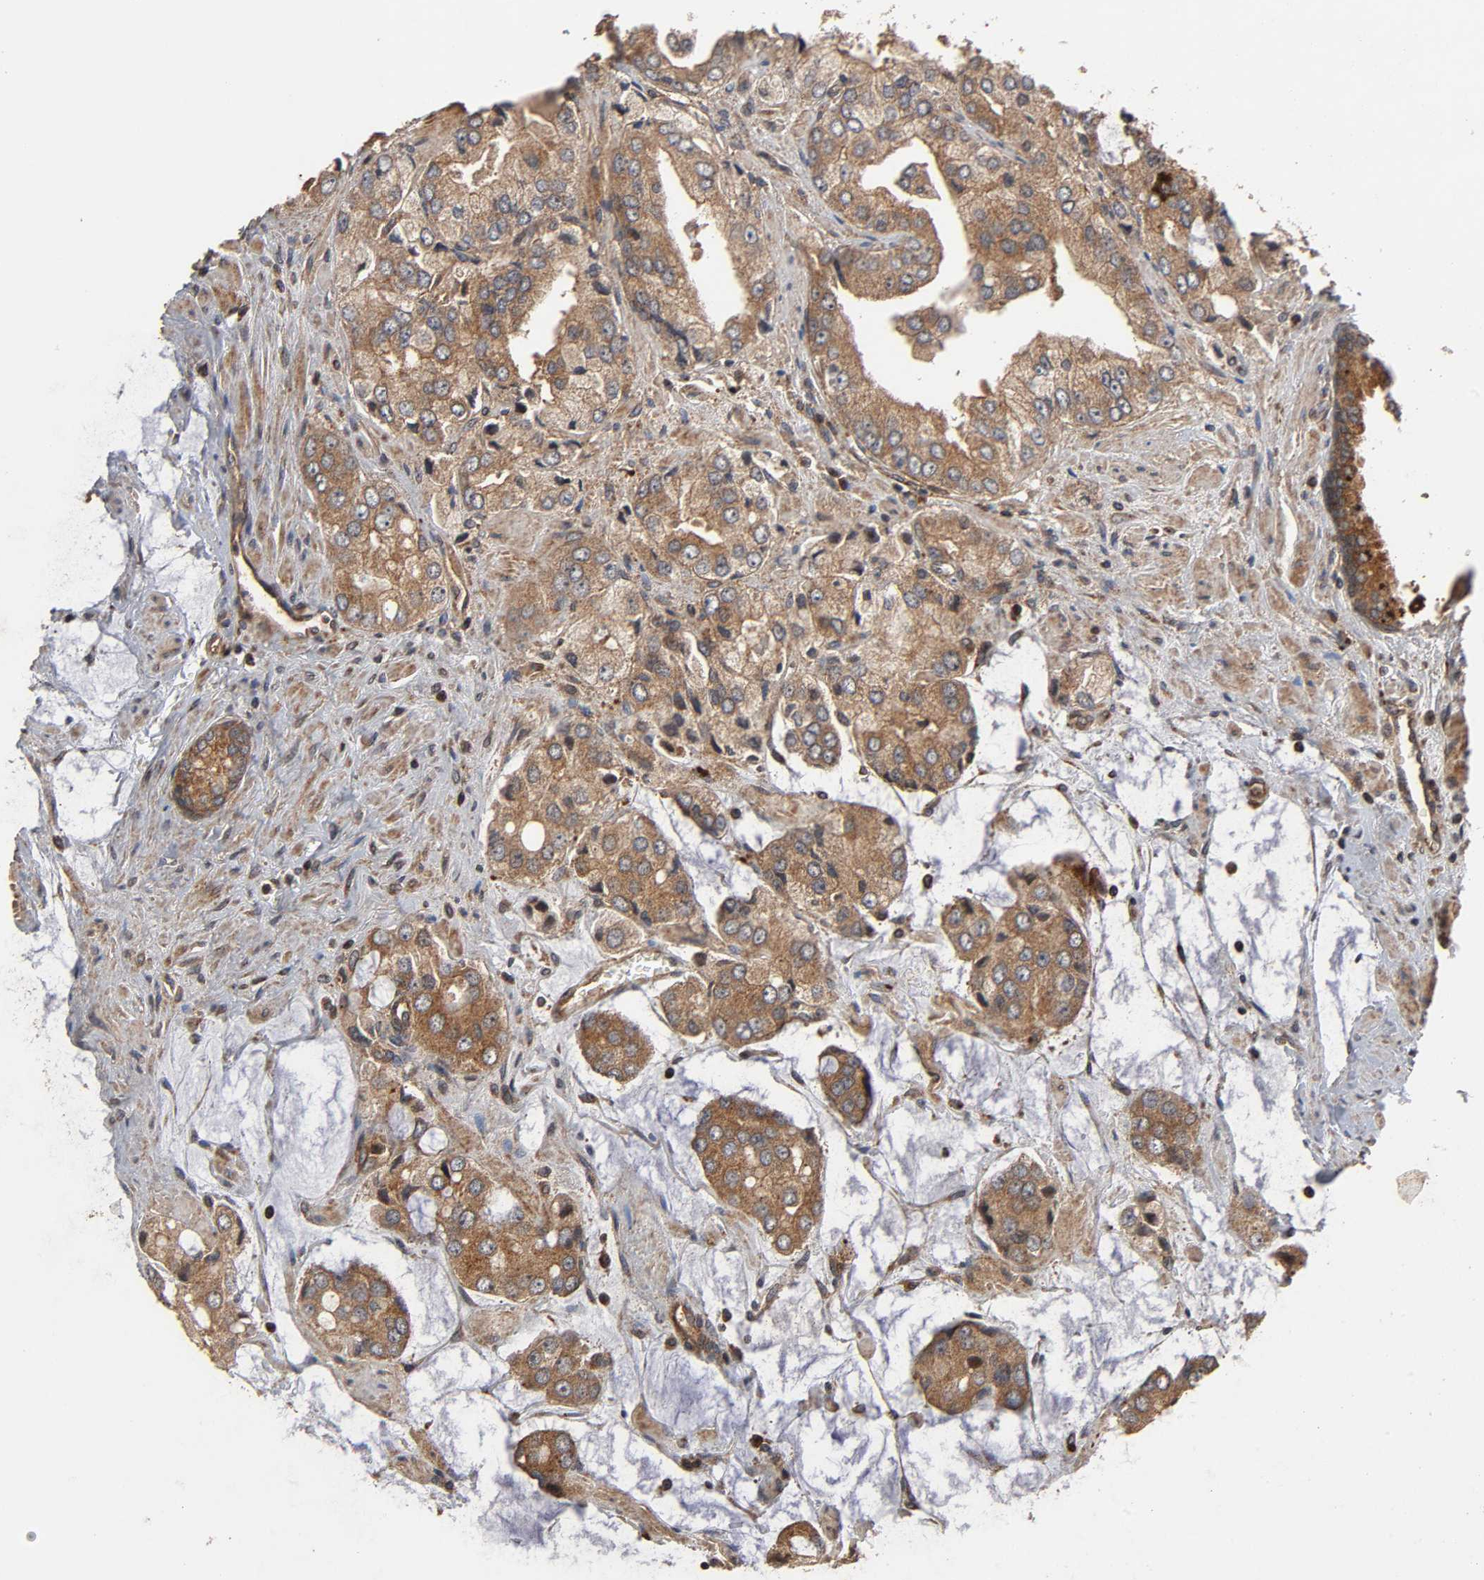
{"staining": {"intensity": "strong", "quantity": ">75%", "location": "cytoplasmic/membranous"}, "tissue": "prostate cancer", "cell_type": "Tumor cells", "image_type": "cancer", "snomed": [{"axis": "morphology", "description": "Adenocarcinoma, High grade"}, {"axis": "topography", "description": "Prostate"}], "caption": "This is an image of immunohistochemistry staining of high-grade adenocarcinoma (prostate), which shows strong staining in the cytoplasmic/membranous of tumor cells.", "gene": "IKBKB", "patient": {"sex": "male", "age": 67}}